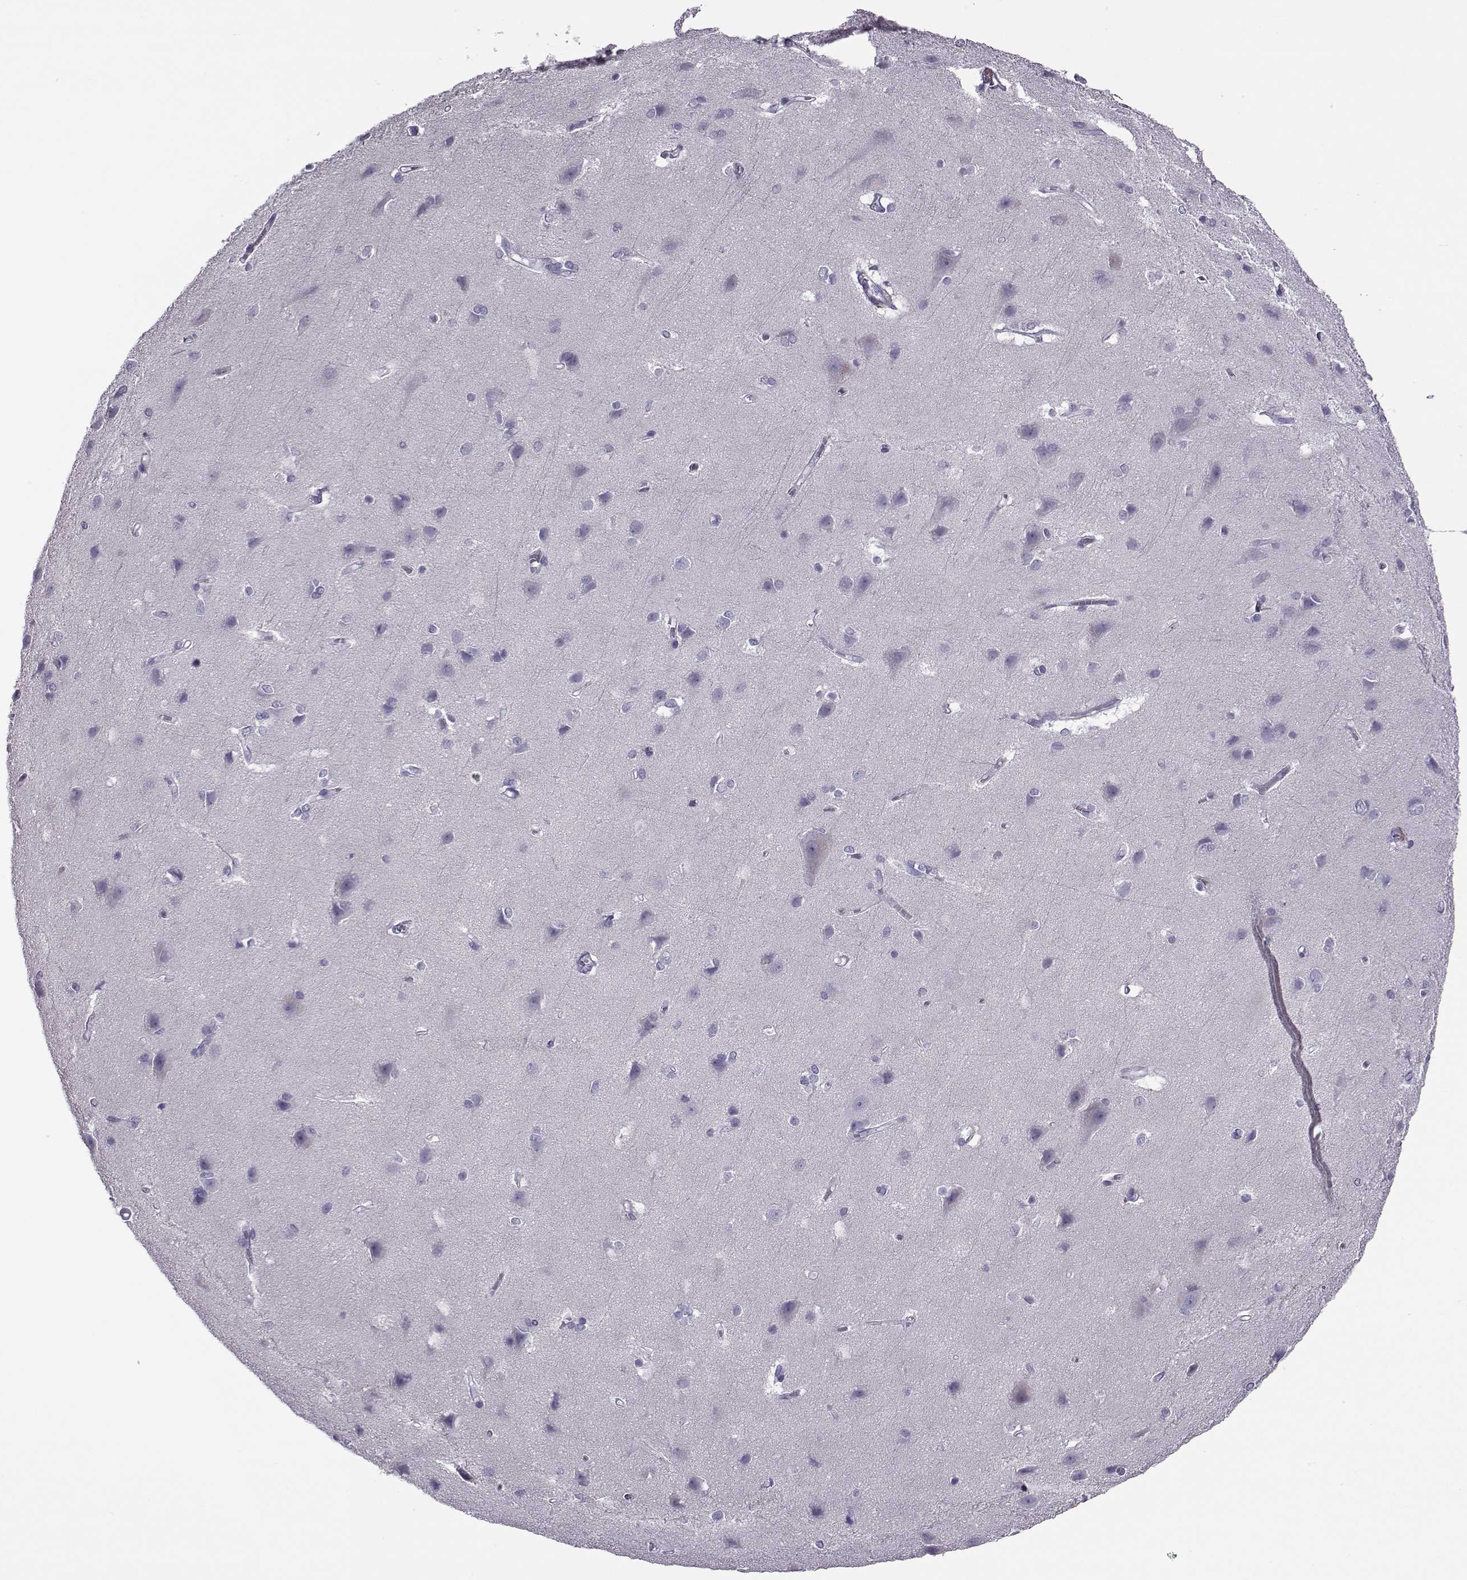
{"staining": {"intensity": "negative", "quantity": "none", "location": "none"}, "tissue": "cerebral cortex", "cell_type": "Endothelial cells", "image_type": "normal", "snomed": [{"axis": "morphology", "description": "Normal tissue, NOS"}, {"axis": "topography", "description": "Cerebral cortex"}], "caption": "Immunohistochemistry image of normal human cerebral cortex stained for a protein (brown), which exhibits no staining in endothelial cells. Brightfield microscopy of immunohistochemistry stained with DAB (brown) and hematoxylin (blue), captured at high magnification.", "gene": "OIP5", "patient": {"sex": "male", "age": 37}}